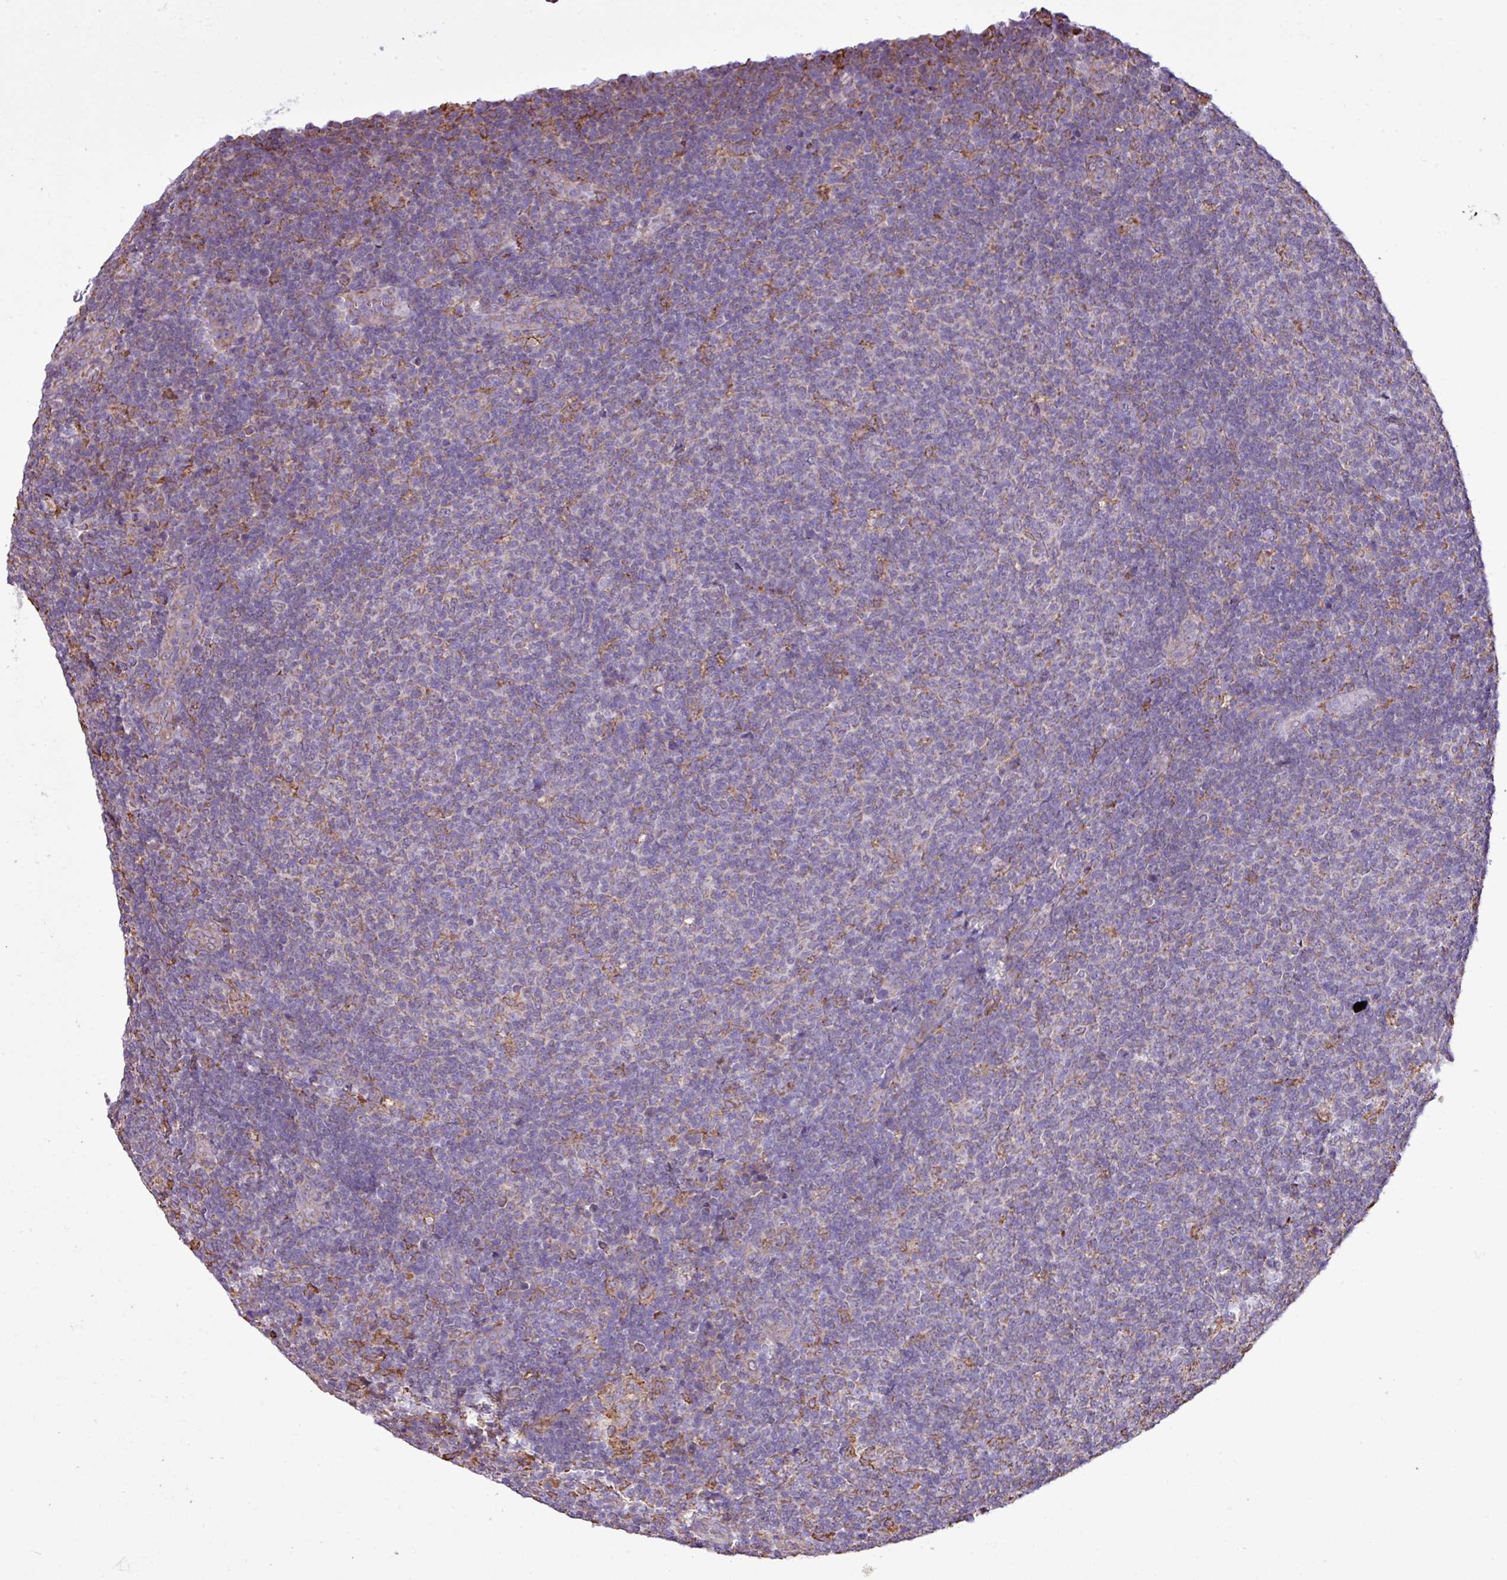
{"staining": {"intensity": "negative", "quantity": "none", "location": "none"}, "tissue": "lymphoma", "cell_type": "Tumor cells", "image_type": "cancer", "snomed": [{"axis": "morphology", "description": "Malignant lymphoma, non-Hodgkin's type, Low grade"}, {"axis": "topography", "description": "Lymph node"}], "caption": "This photomicrograph is of lymphoma stained with immunohistochemistry (IHC) to label a protein in brown with the nuclei are counter-stained blue. There is no expression in tumor cells.", "gene": "ZSCAN5A", "patient": {"sex": "male", "age": 66}}